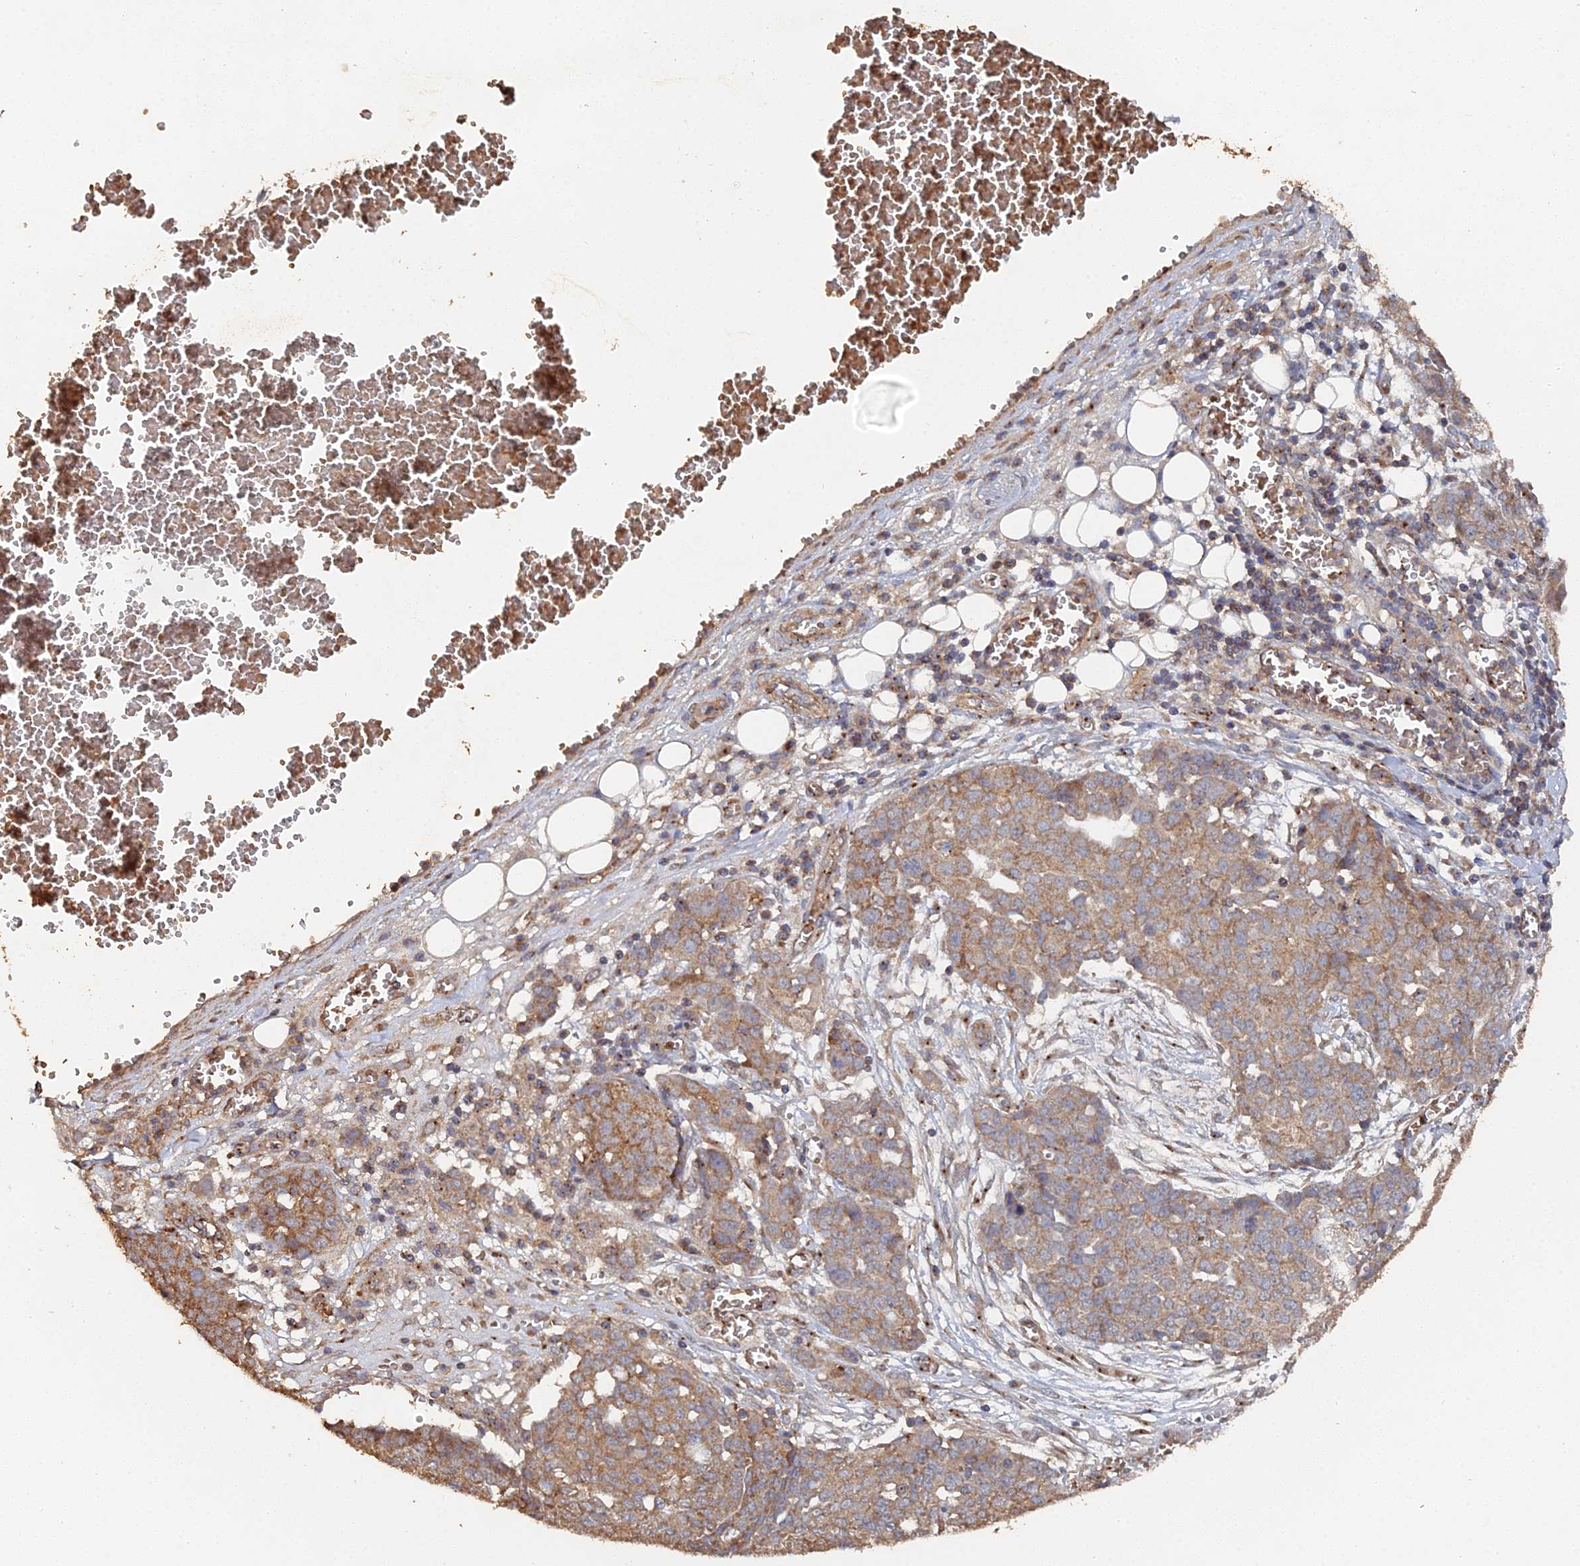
{"staining": {"intensity": "moderate", "quantity": ">75%", "location": "cytoplasmic/membranous"}, "tissue": "ovarian cancer", "cell_type": "Tumor cells", "image_type": "cancer", "snomed": [{"axis": "morphology", "description": "Cystadenocarcinoma, serous, NOS"}, {"axis": "topography", "description": "Soft tissue"}, {"axis": "topography", "description": "Ovary"}], "caption": "A brown stain shows moderate cytoplasmic/membranous positivity of a protein in human ovarian serous cystadenocarcinoma tumor cells.", "gene": "SPANXN4", "patient": {"sex": "female", "age": 57}}